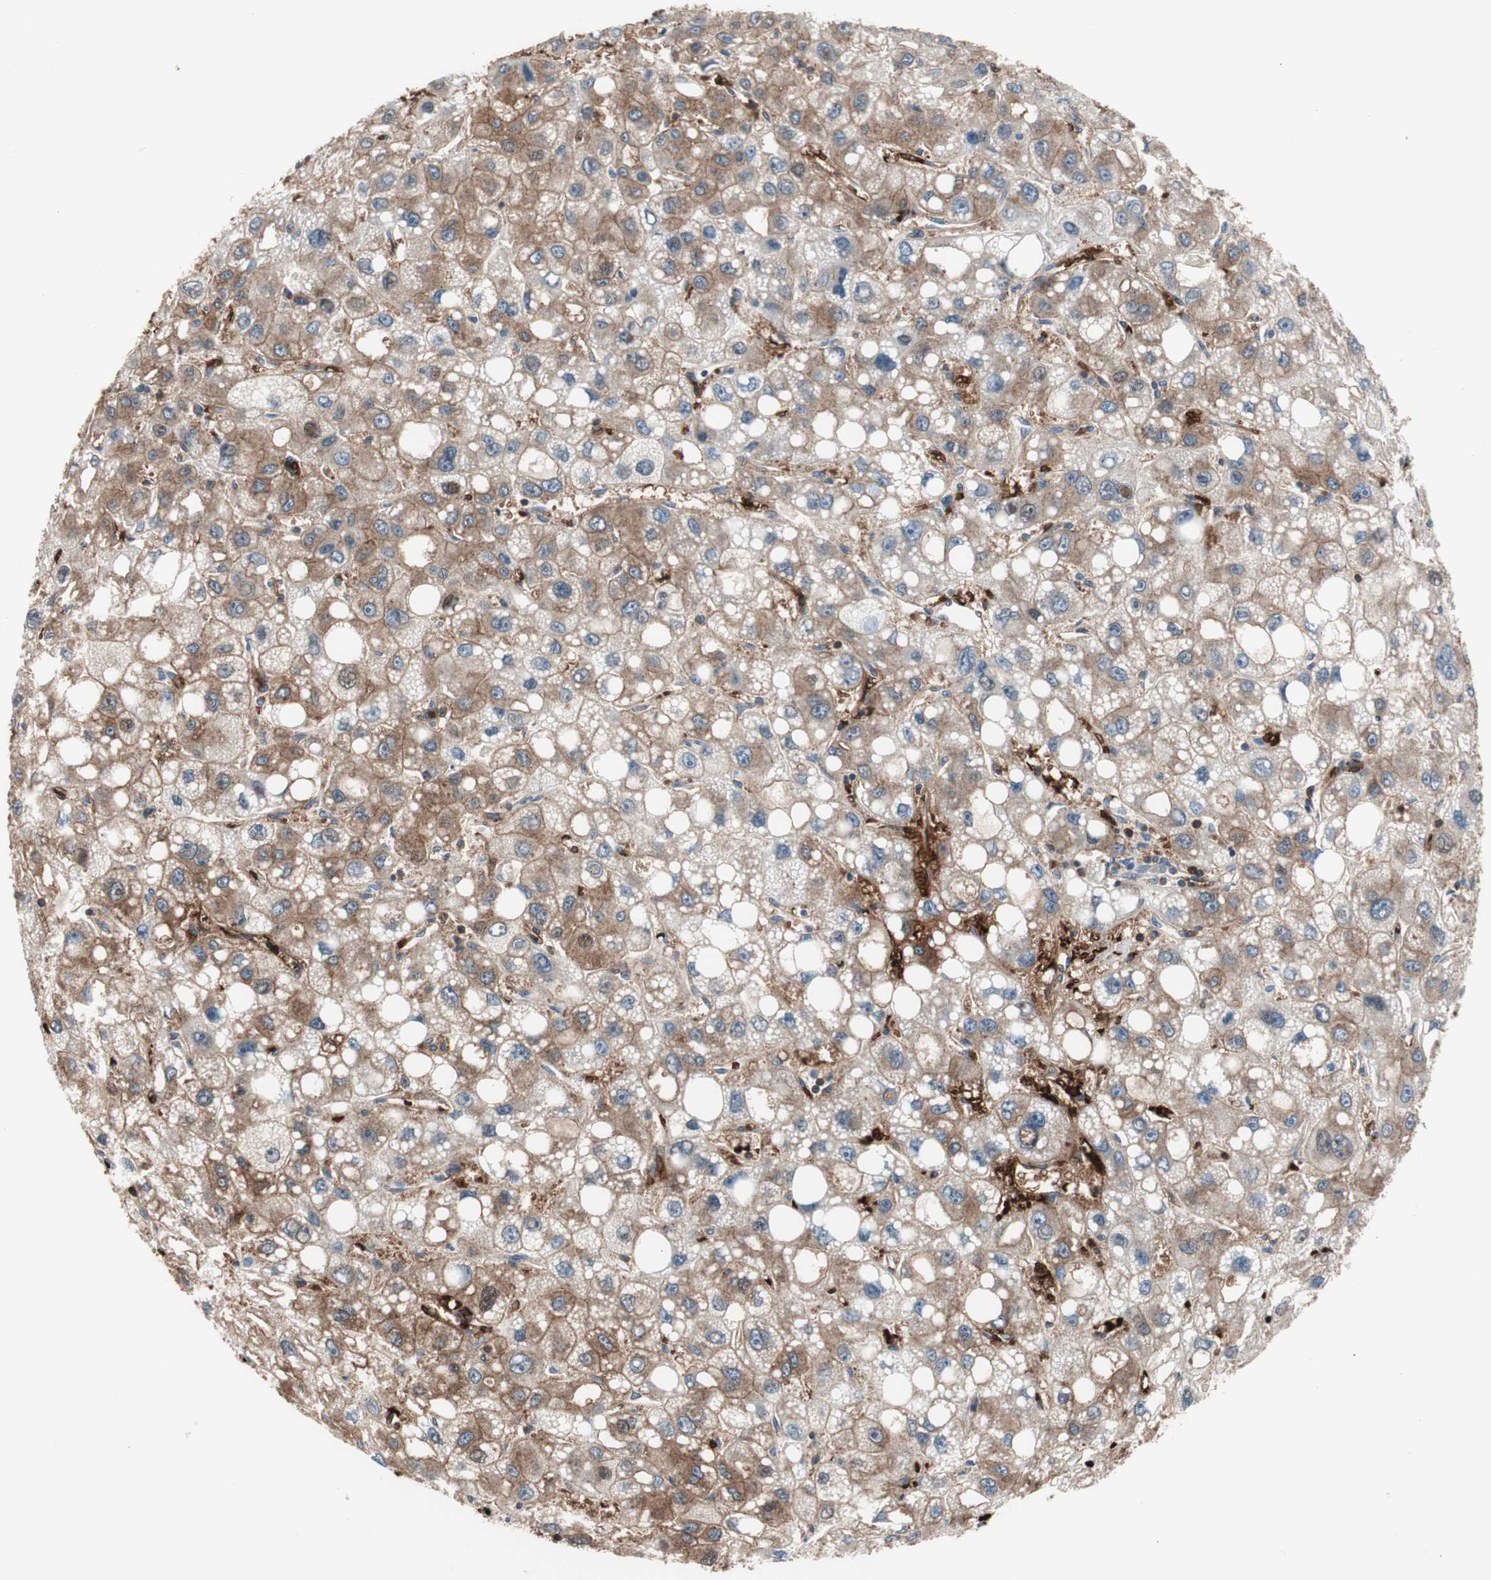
{"staining": {"intensity": "moderate", "quantity": "25%-75%", "location": "cytoplasmic/membranous"}, "tissue": "liver cancer", "cell_type": "Tumor cells", "image_type": "cancer", "snomed": [{"axis": "morphology", "description": "Carcinoma, Hepatocellular, NOS"}, {"axis": "topography", "description": "Liver"}], "caption": "This image demonstrates IHC staining of human liver hepatocellular carcinoma, with medium moderate cytoplasmic/membranous expression in approximately 25%-75% of tumor cells.", "gene": "PRDX2", "patient": {"sex": "male", "age": 55}}